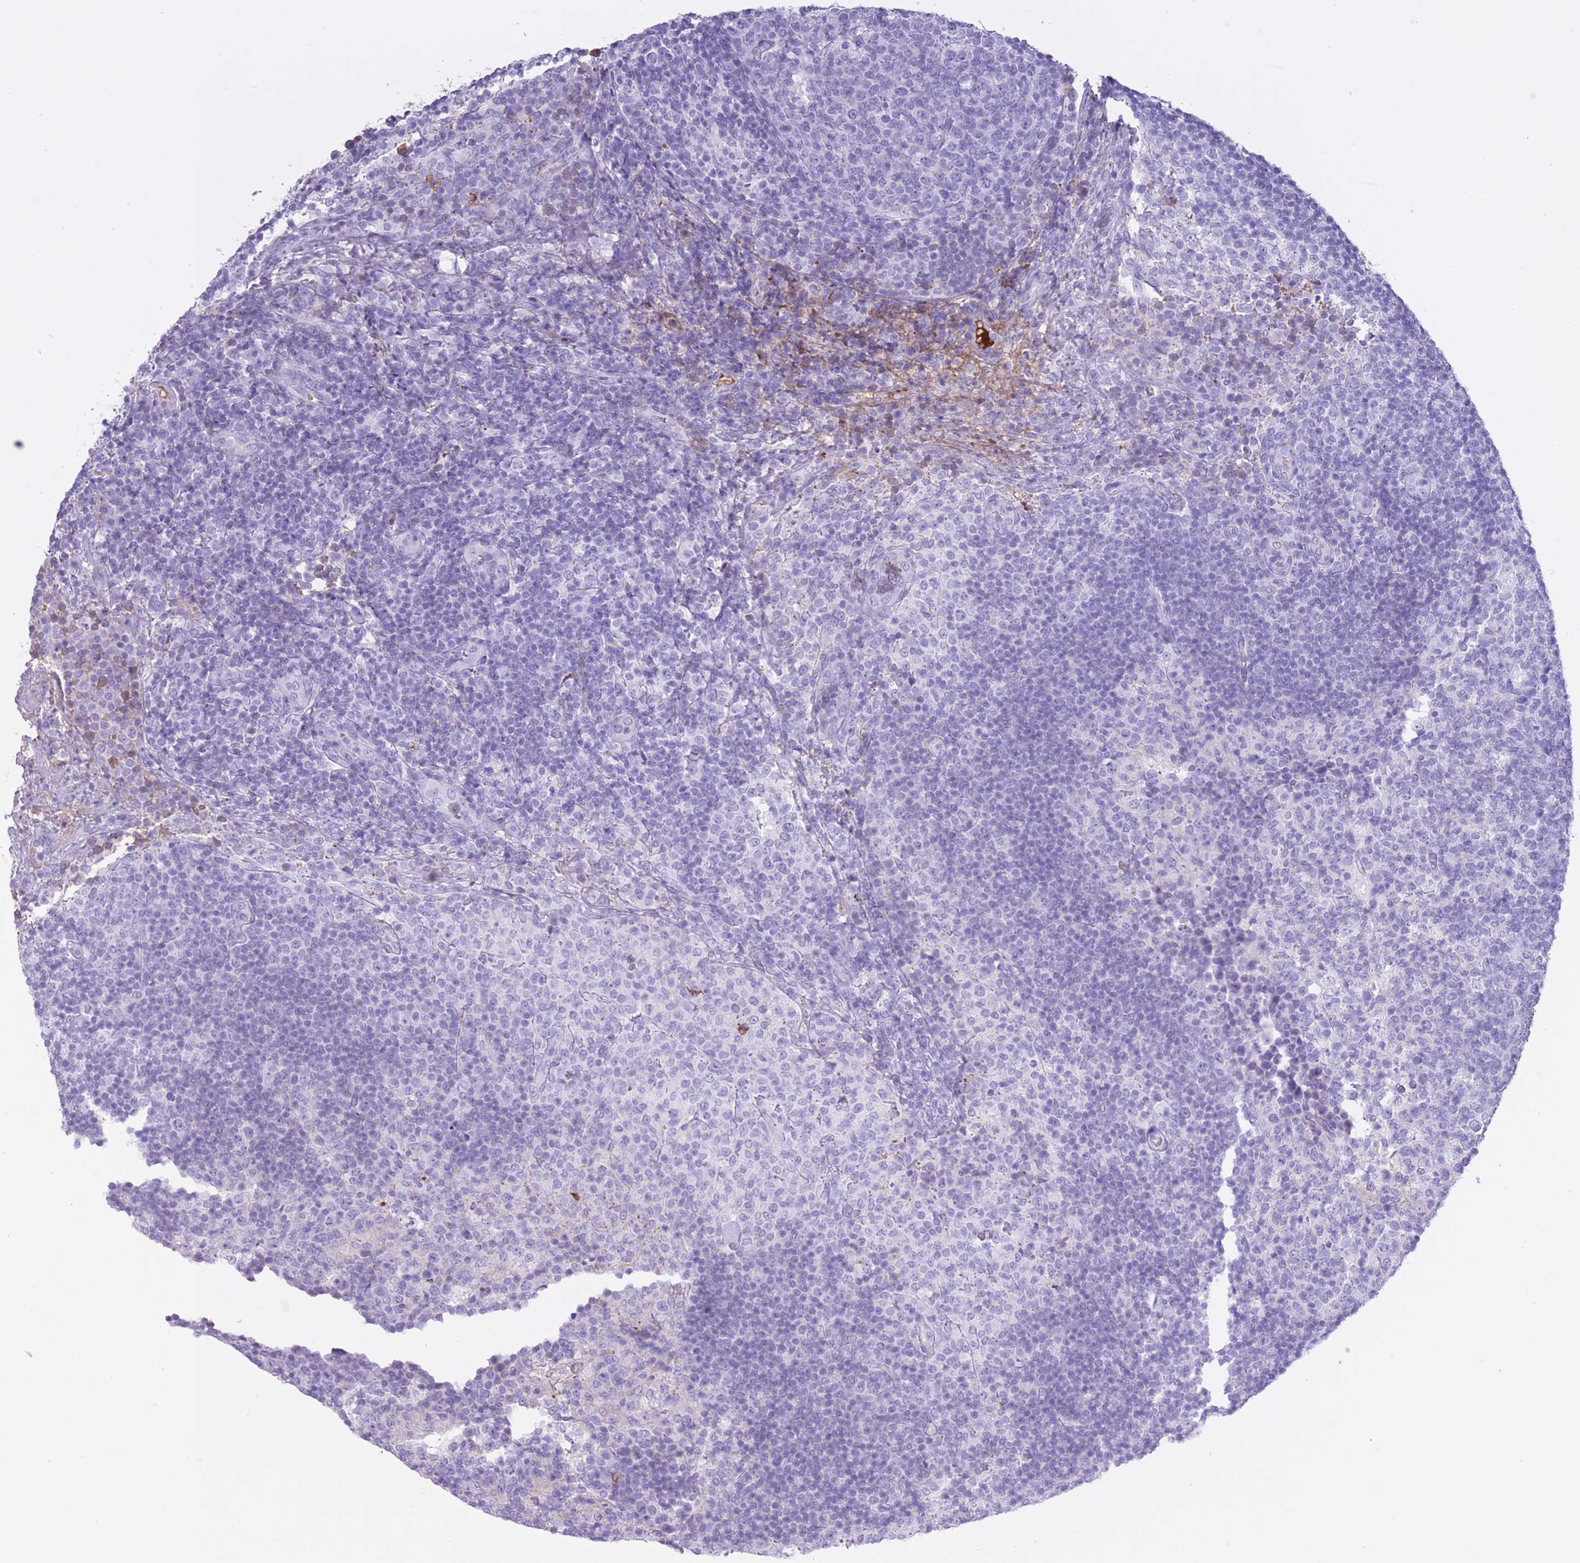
{"staining": {"intensity": "negative", "quantity": "none", "location": "none"}, "tissue": "lymph node", "cell_type": "Germinal center cells", "image_type": "normal", "snomed": [{"axis": "morphology", "description": "Normal tissue, NOS"}, {"axis": "topography", "description": "Lymph node"}], "caption": "IHC photomicrograph of benign lymph node stained for a protein (brown), which shows no expression in germinal center cells.", "gene": "AP3S1", "patient": {"sex": "female", "age": 31}}